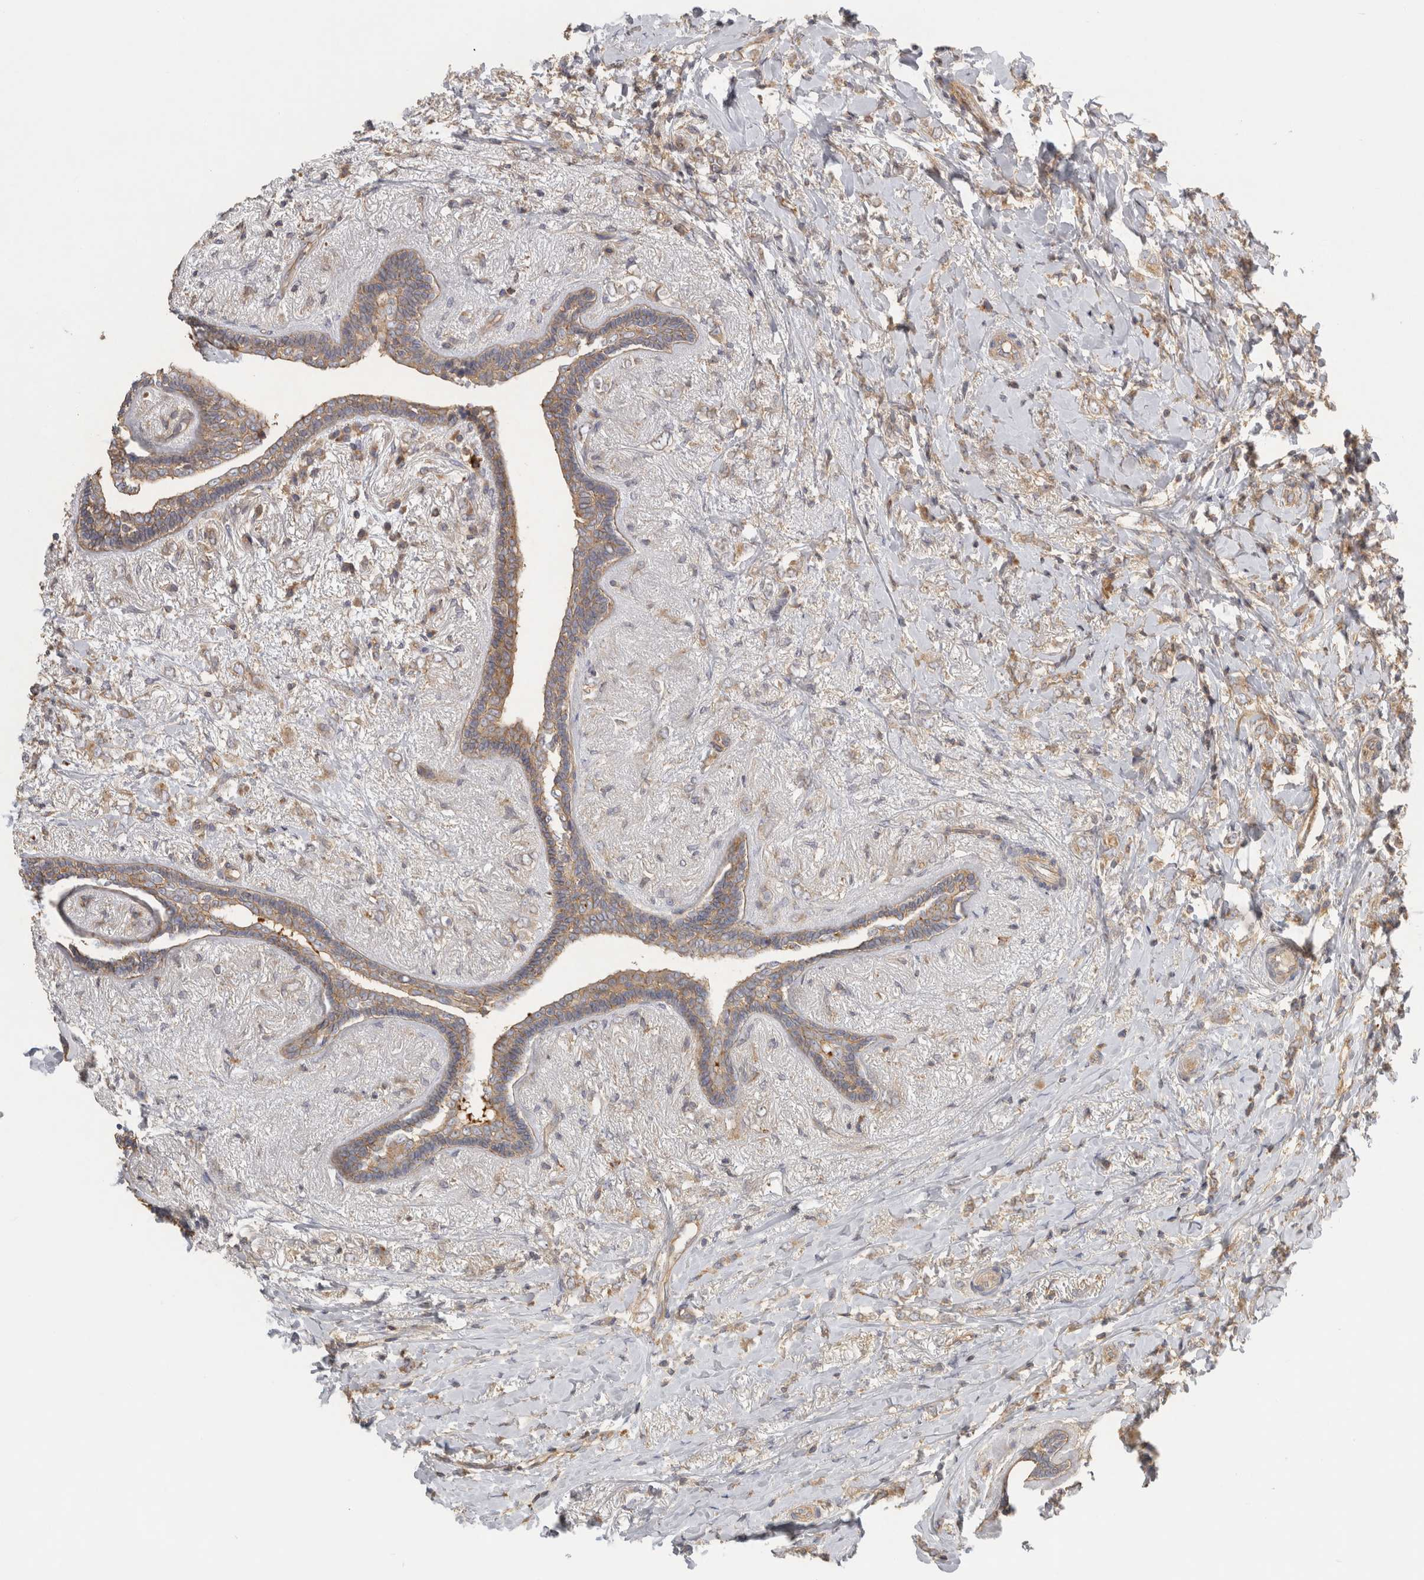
{"staining": {"intensity": "weak", "quantity": ">75%", "location": "cytoplasmic/membranous"}, "tissue": "breast cancer", "cell_type": "Tumor cells", "image_type": "cancer", "snomed": [{"axis": "morphology", "description": "Normal tissue, NOS"}, {"axis": "morphology", "description": "Lobular carcinoma"}, {"axis": "topography", "description": "Breast"}], "caption": "The immunohistochemical stain highlights weak cytoplasmic/membranous expression in tumor cells of breast cancer (lobular carcinoma) tissue.", "gene": "CHMP6", "patient": {"sex": "female", "age": 47}}